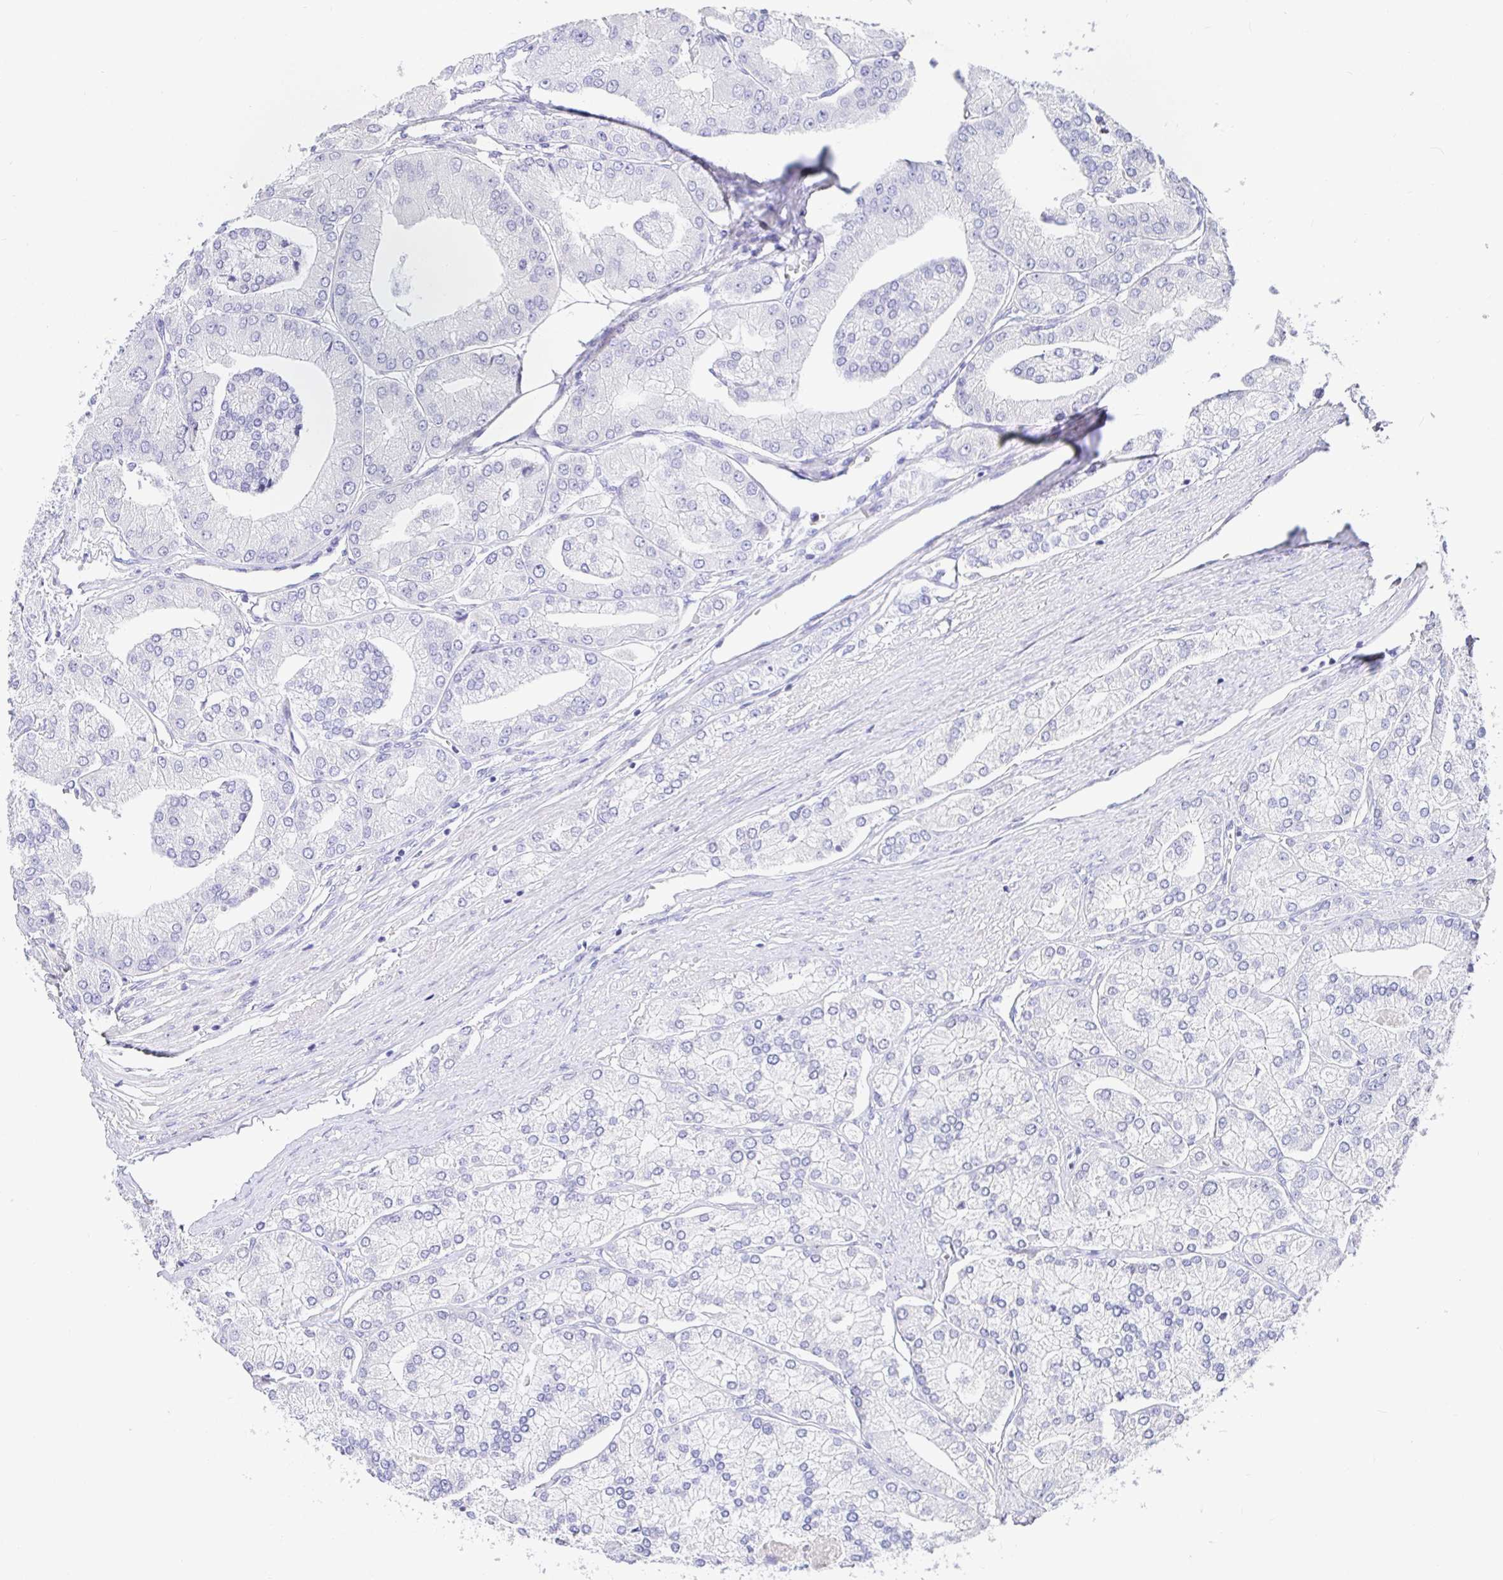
{"staining": {"intensity": "negative", "quantity": "none", "location": "none"}, "tissue": "prostate cancer", "cell_type": "Tumor cells", "image_type": "cancer", "snomed": [{"axis": "morphology", "description": "Adenocarcinoma, High grade"}, {"axis": "topography", "description": "Prostate"}], "caption": "IHC of prostate cancer exhibits no staining in tumor cells.", "gene": "TPTE", "patient": {"sex": "male", "age": 61}}